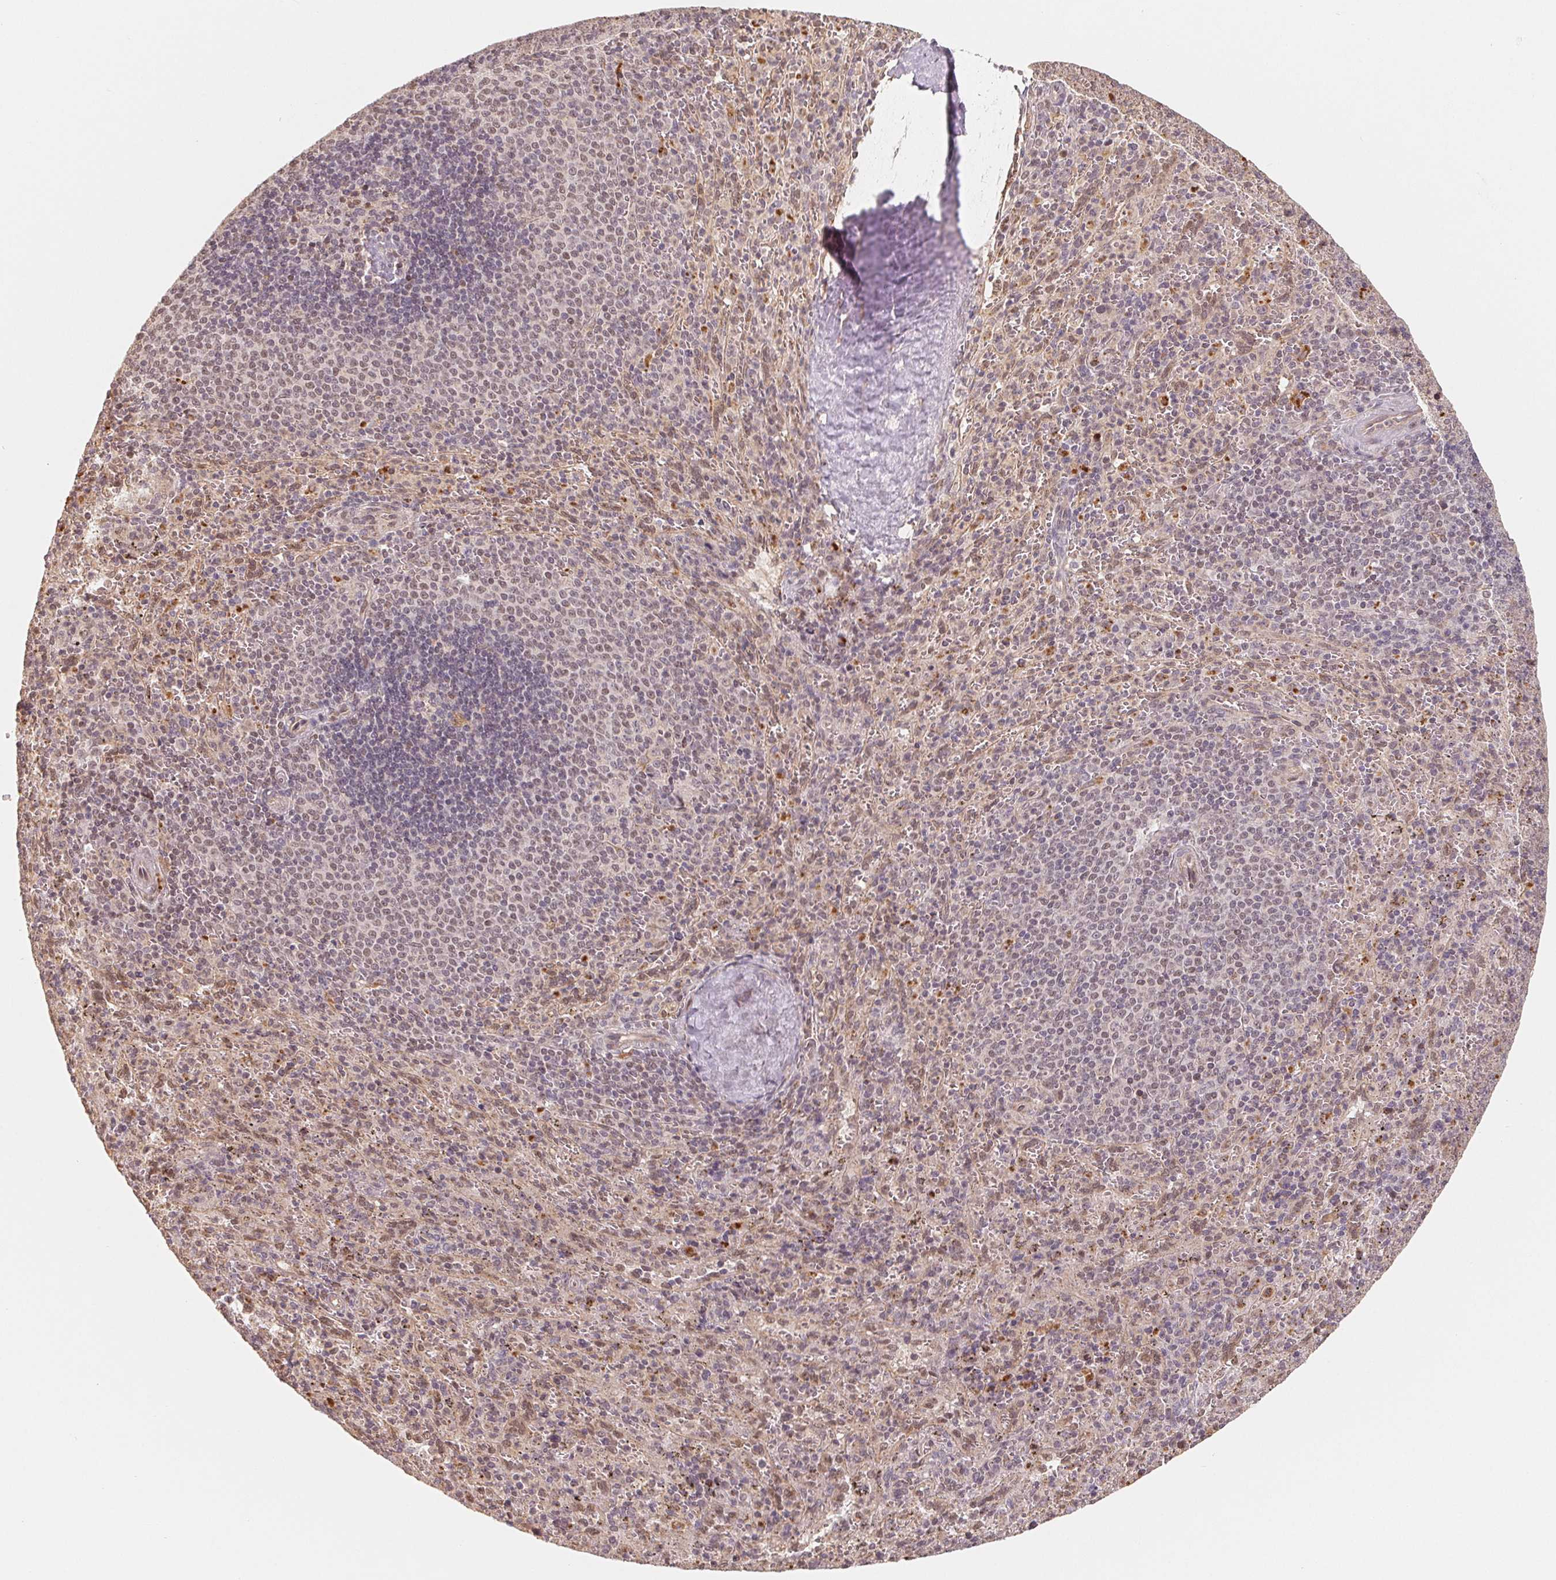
{"staining": {"intensity": "moderate", "quantity": "25%-75%", "location": "cytoplasmic/membranous,nuclear"}, "tissue": "spleen", "cell_type": "Cells in red pulp", "image_type": "normal", "snomed": [{"axis": "morphology", "description": "Normal tissue, NOS"}, {"axis": "topography", "description": "Spleen"}], "caption": "Cells in red pulp exhibit medium levels of moderate cytoplasmic/membranous,nuclear staining in about 25%-75% of cells in normal human spleen. (DAB IHC, brown staining for protein, blue staining for nuclei).", "gene": "GUSB", "patient": {"sex": "male", "age": 57}}